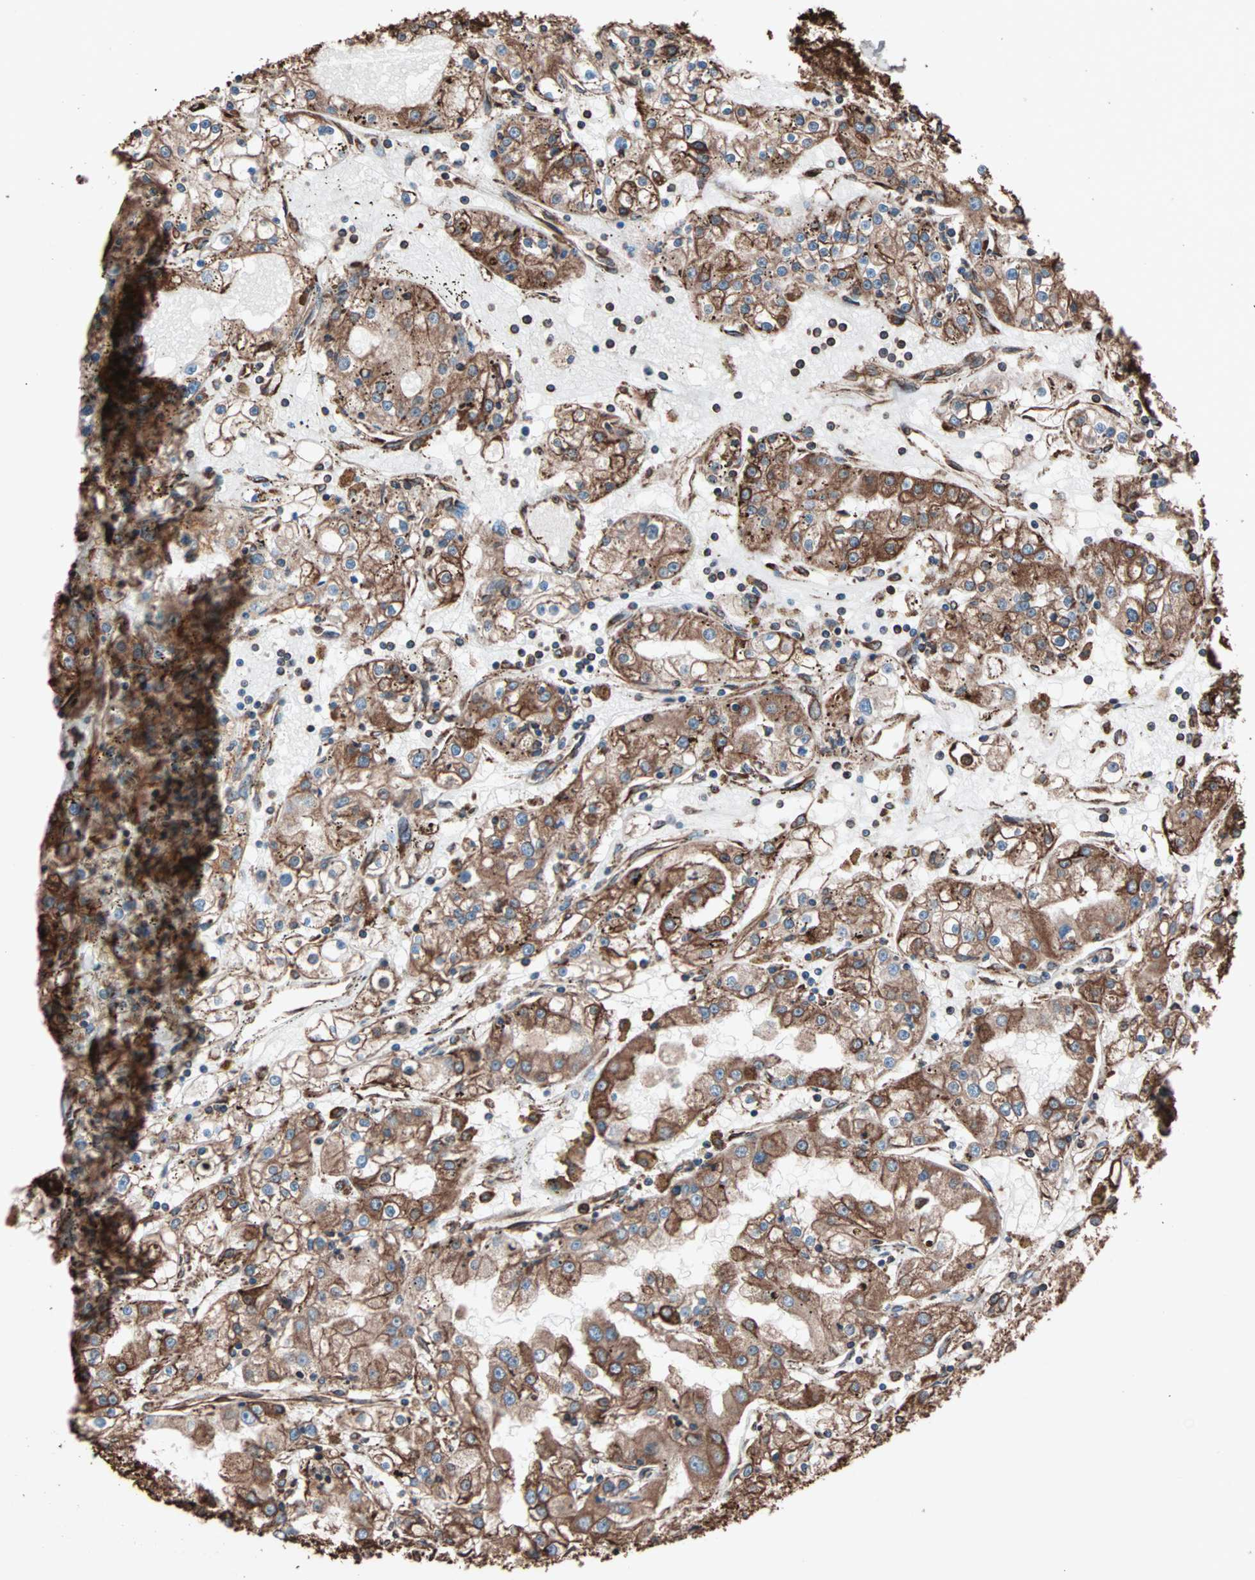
{"staining": {"intensity": "strong", "quantity": ">75%", "location": "cytoplasmic/membranous"}, "tissue": "renal cancer", "cell_type": "Tumor cells", "image_type": "cancer", "snomed": [{"axis": "morphology", "description": "Adenocarcinoma, NOS"}, {"axis": "topography", "description": "Kidney"}], "caption": "DAB immunohistochemical staining of human renal adenocarcinoma displays strong cytoplasmic/membranous protein positivity in about >75% of tumor cells. Immunohistochemistry (ihc) stains the protein of interest in brown and the nuclei are stained blue.", "gene": "HSP90B1", "patient": {"sex": "male", "age": 56}}